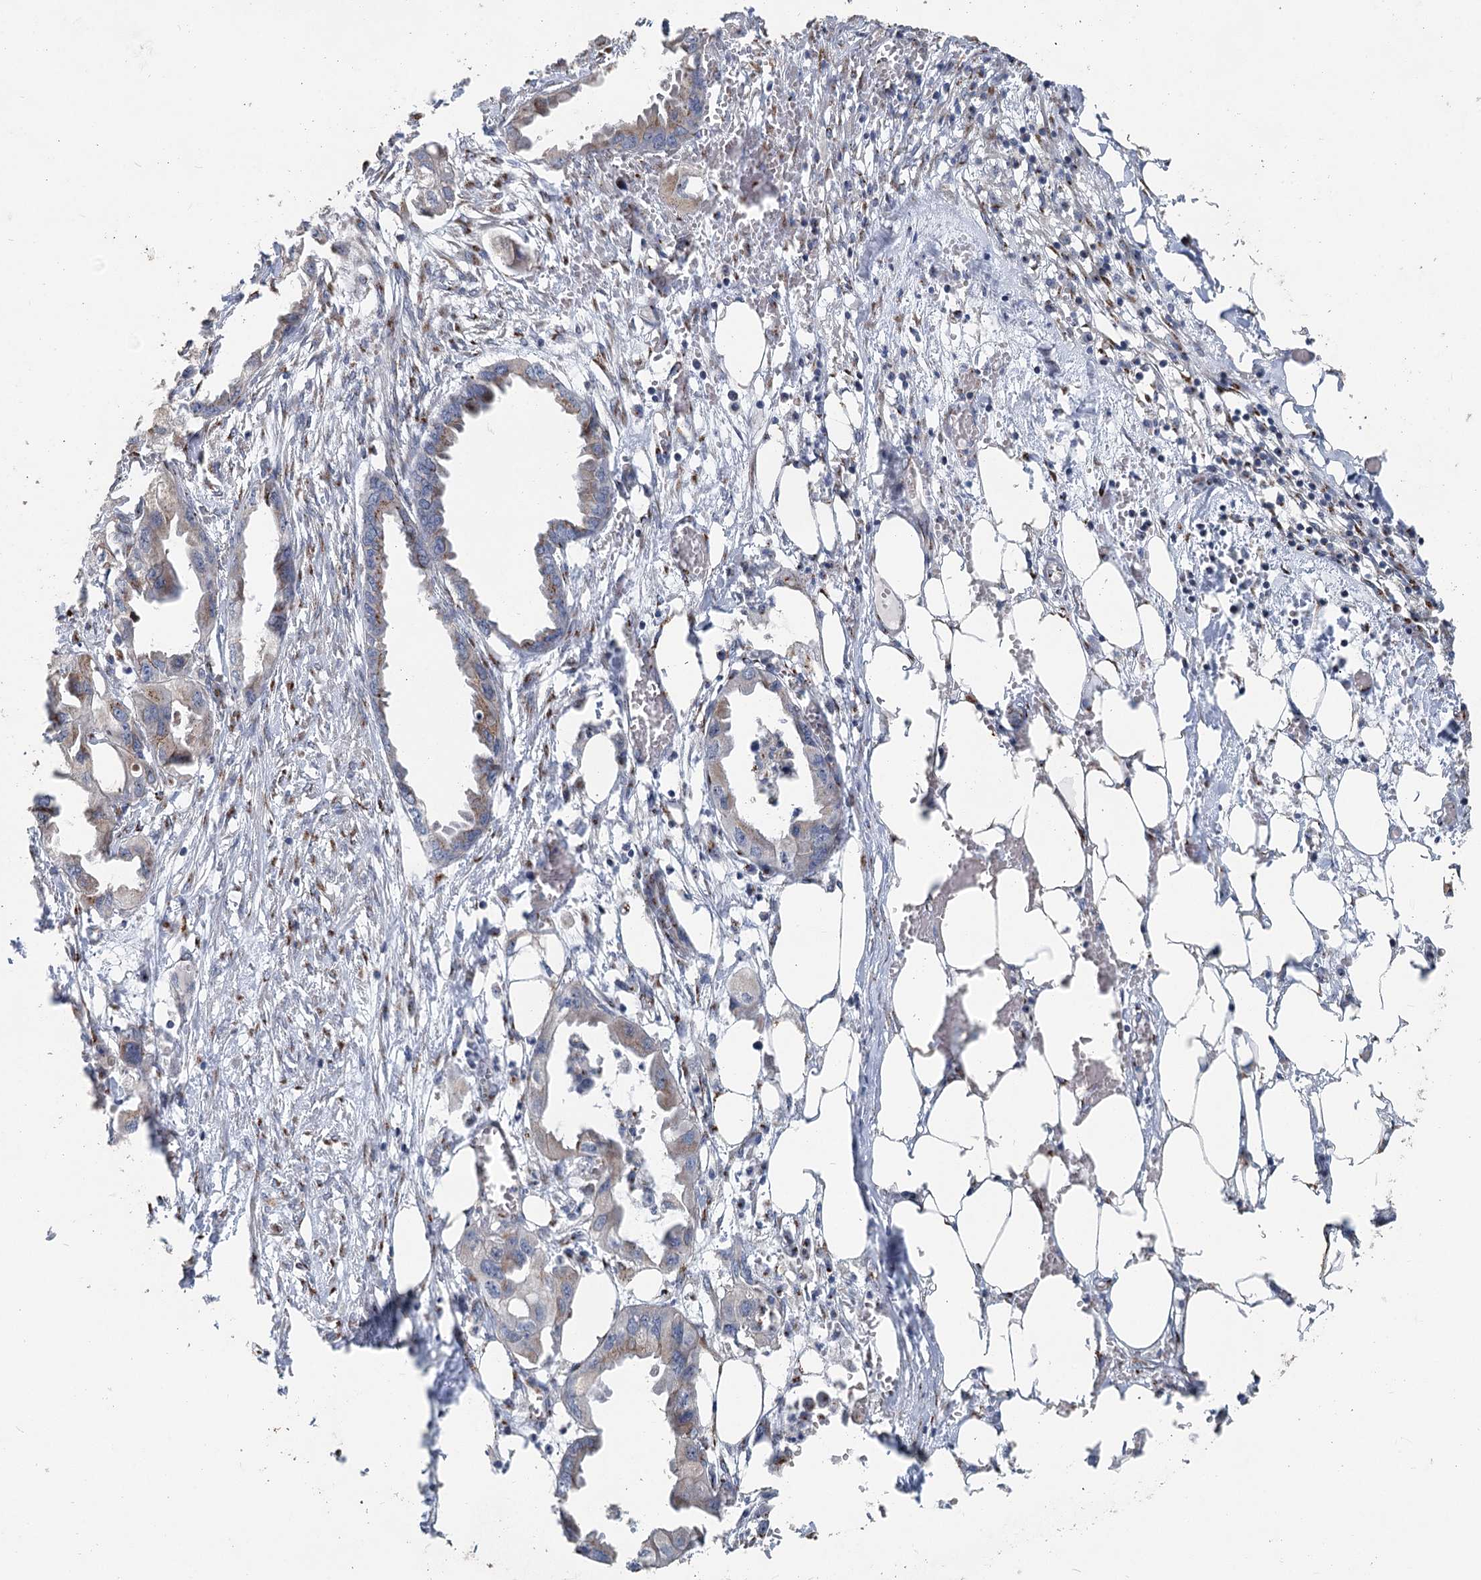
{"staining": {"intensity": "weak", "quantity": "25%-75%", "location": "cytoplasmic/membranous"}, "tissue": "endometrial cancer", "cell_type": "Tumor cells", "image_type": "cancer", "snomed": [{"axis": "morphology", "description": "Adenocarcinoma, NOS"}, {"axis": "morphology", "description": "Adenocarcinoma, metastatic, NOS"}, {"axis": "topography", "description": "Adipose tissue"}, {"axis": "topography", "description": "Endometrium"}], "caption": "DAB (3,3'-diaminobenzidine) immunohistochemical staining of human adenocarcinoma (endometrial) displays weak cytoplasmic/membranous protein expression in approximately 25%-75% of tumor cells. Immunohistochemistry (ihc) stains the protein in brown and the nuclei are stained blue.", "gene": "ITIH5", "patient": {"sex": "female", "age": 67}}